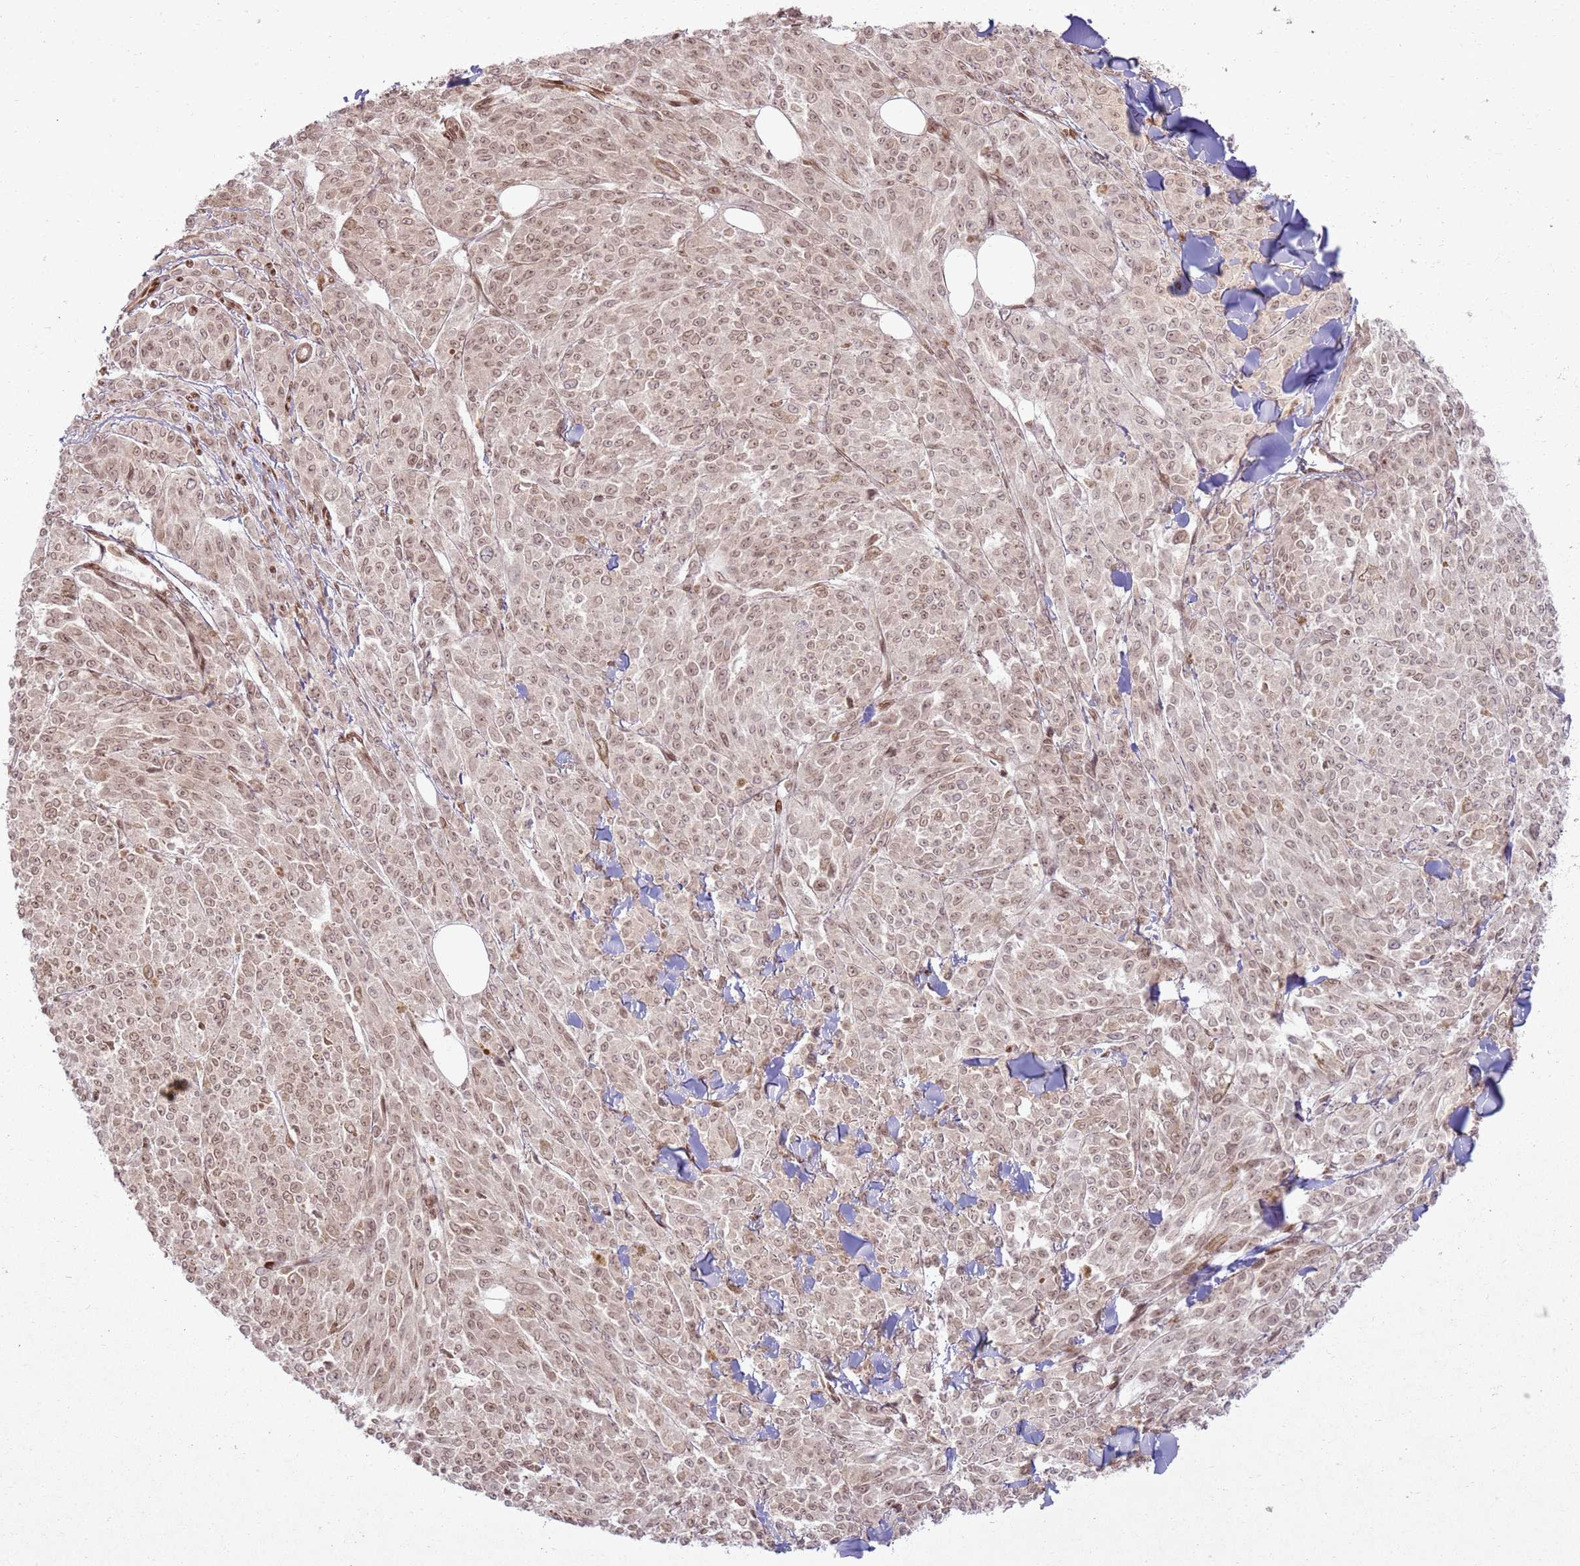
{"staining": {"intensity": "weak", "quantity": ">75%", "location": "nuclear"}, "tissue": "melanoma", "cell_type": "Tumor cells", "image_type": "cancer", "snomed": [{"axis": "morphology", "description": "Malignant melanoma, NOS"}, {"axis": "topography", "description": "Skin"}], "caption": "Brown immunohistochemical staining in malignant melanoma demonstrates weak nuclear expression in about >75% of tumor cells.", "gene": "KLHL36", "patient": {"sex": "female", "age": 52}}